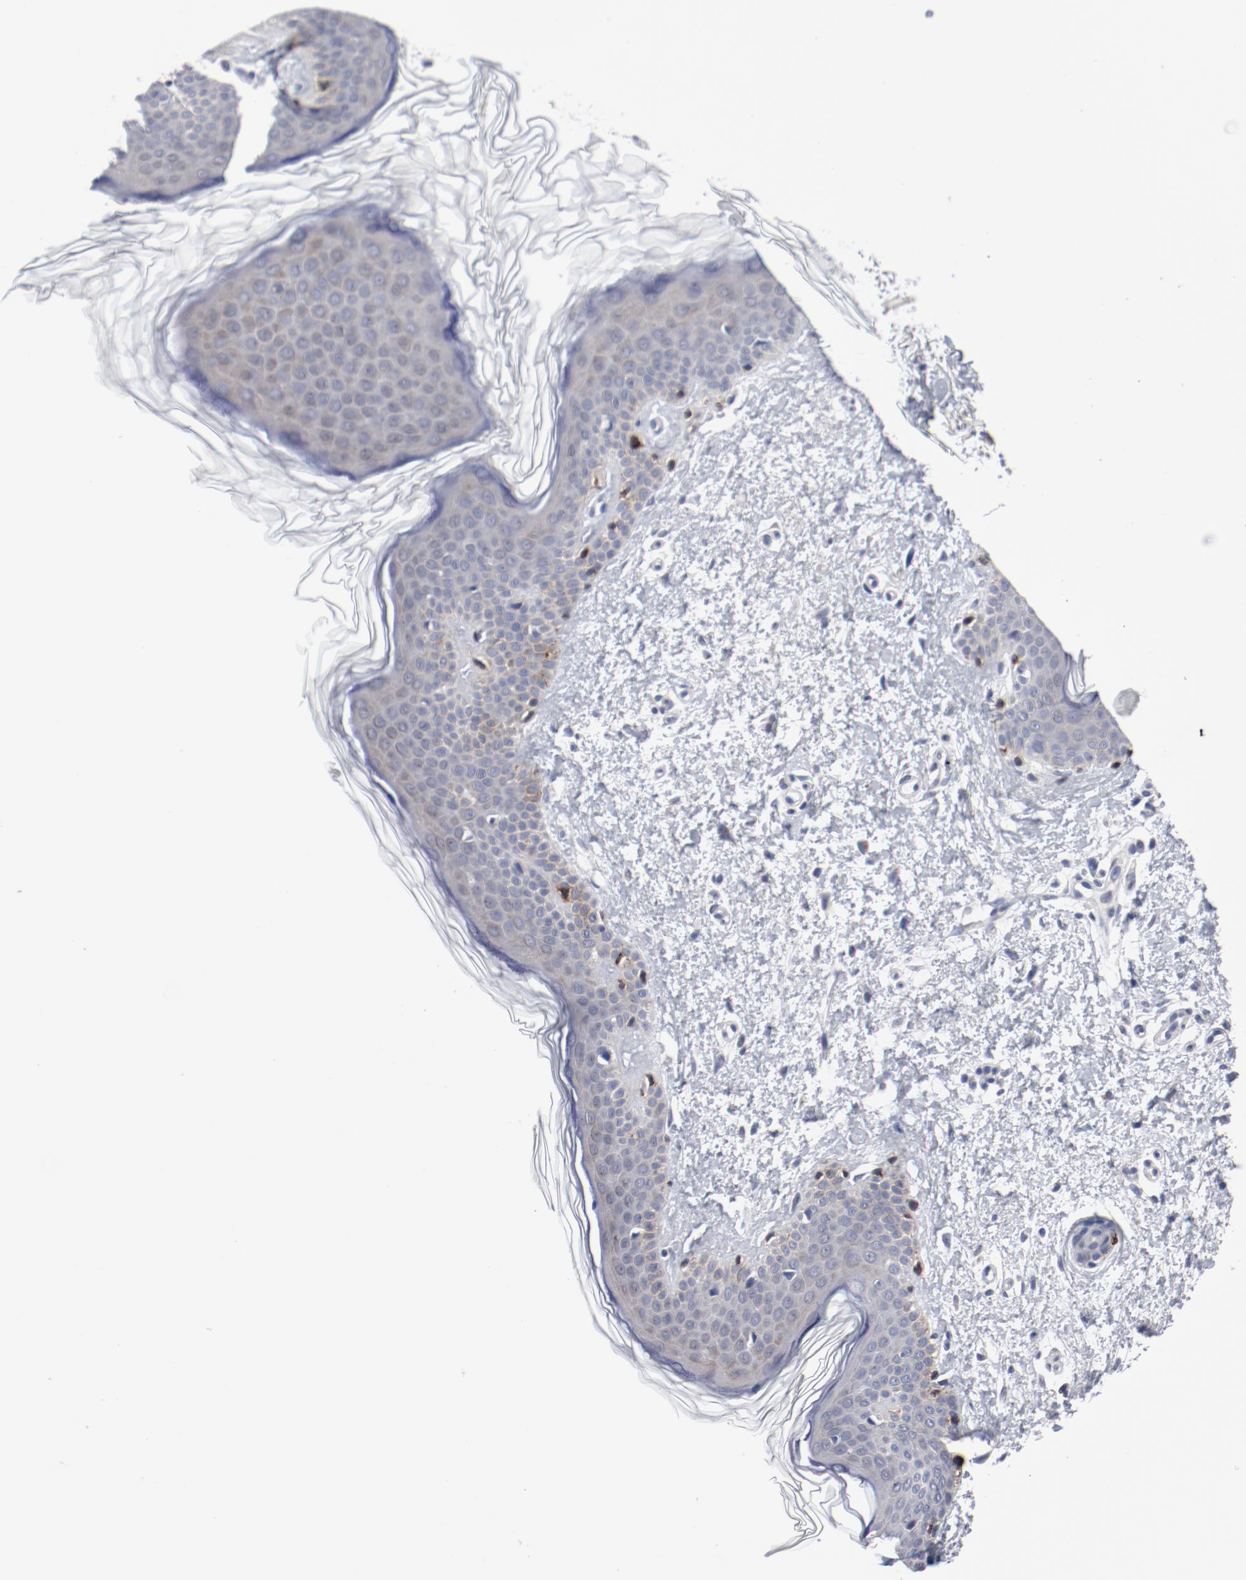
{"staining": {"intensity": "negative", "quantity": "none", "location": "none"}, "tissue": "skin", "cell_type": "Fibroblasts", "image_type": "normal", "snomed": [{"axis": "morphology", "description": "Normal tissue, NOS"}, {"axis": "topography", "description": "Skin"}], "caption": "DAB immunohistochemical staining of unremarkable skin reveals no significant positivity in fibroblasts. (Stains: DAB (3,3'-diaminobenzidine) immunohistochemistry (IHC) with hematoxylin counter stain, Microscopy: brightfield microscopy at high magnification).", "gene": "GPR143", "patient": {"sex": "female", "age": 56}}